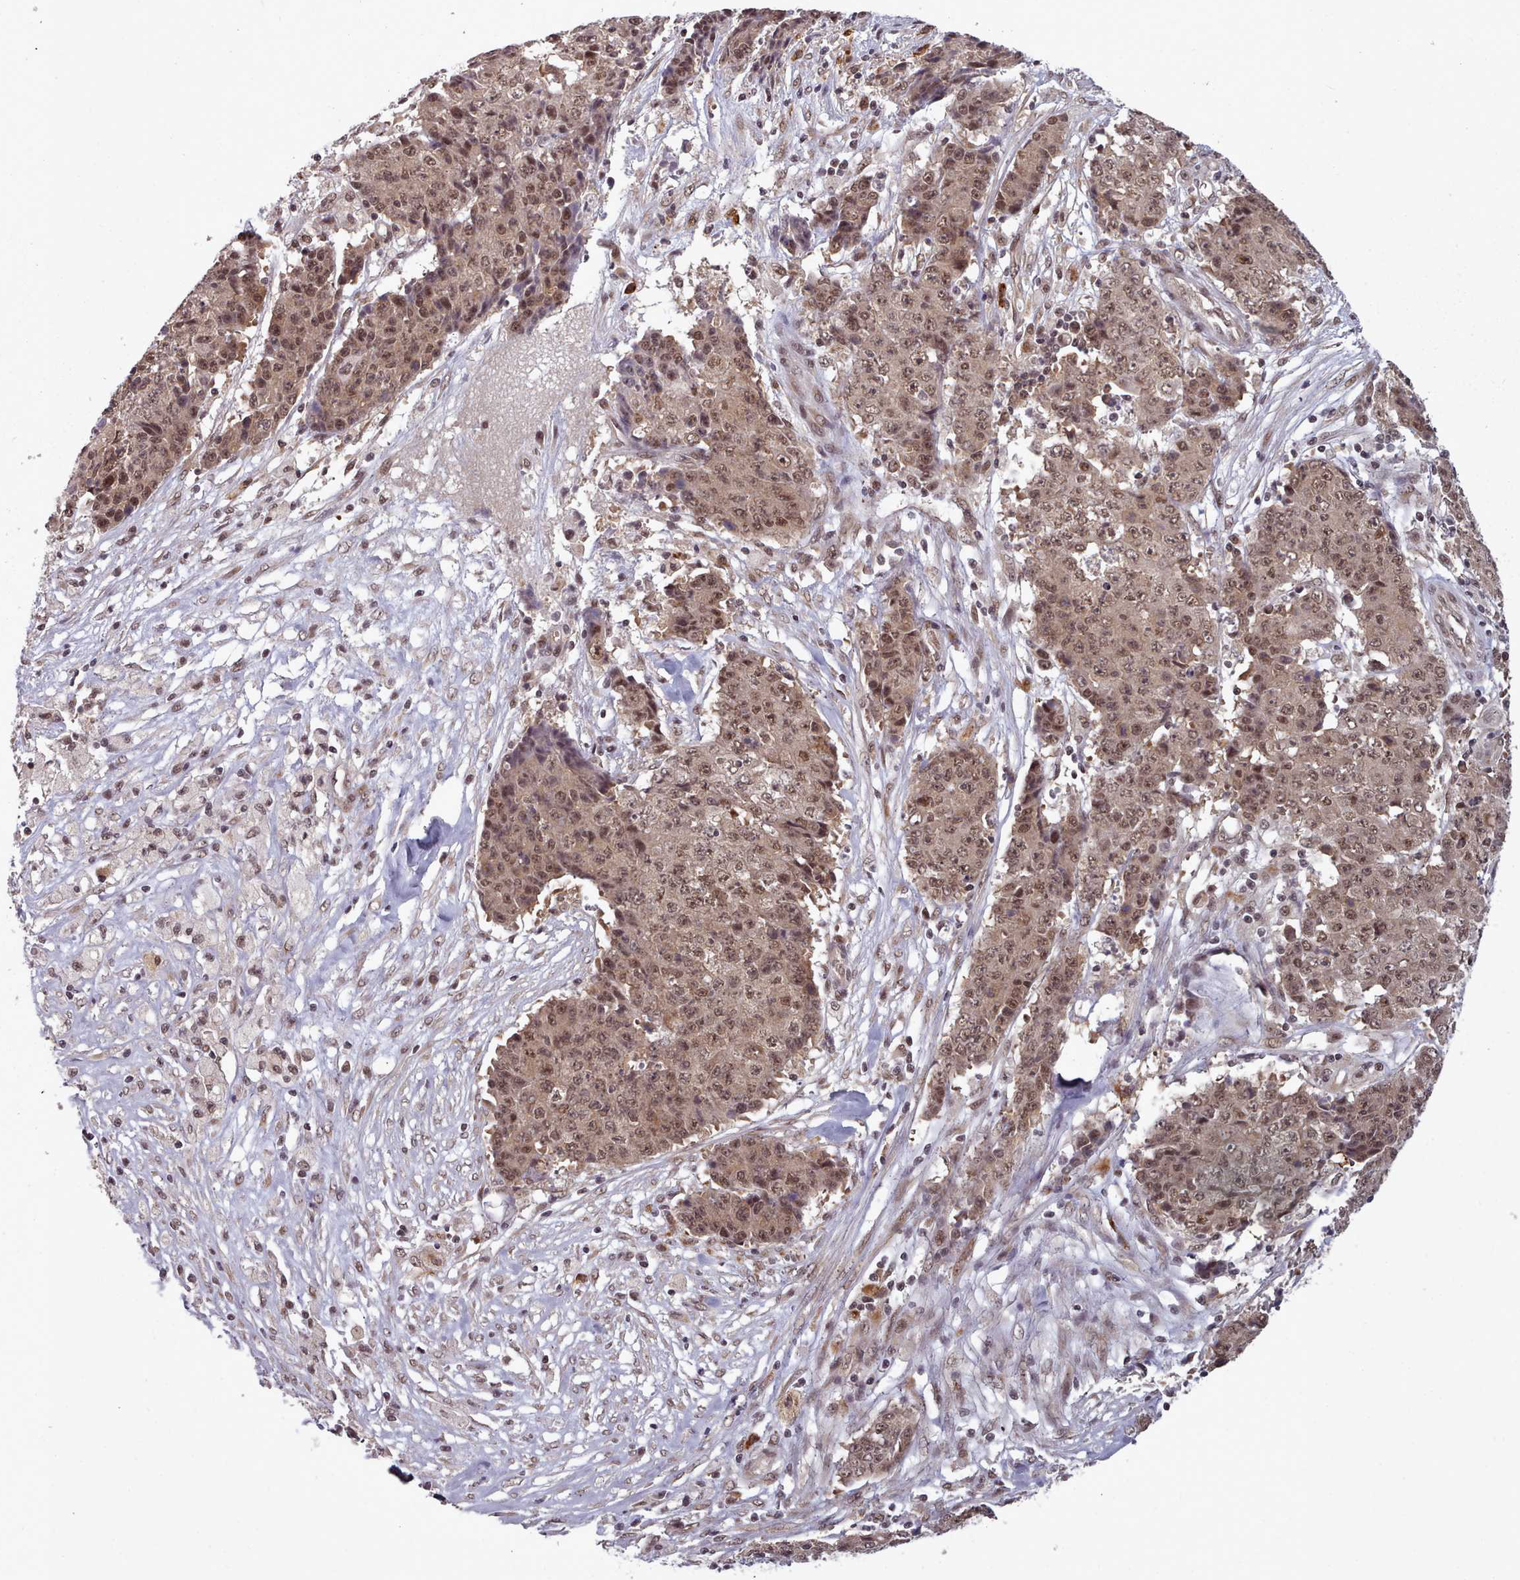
{"staining": {"intensity": "moderate", "quantity": ">75%", "location": "nuclear"}, "tissue": "ovarian cancer", "cell_type": "Tumor cells", "image_type": "cancer", "snomed": [{"axis": "morphology", "description": "Carcinoma, endometroid"}, {"axis": "topography", "description": "Ovary"}], "caption": "Protein staining of endometroid carcinoma (ovarian) tissue displays moderate nuclear staining in about >75% of tumor cells.", "gene": "DHX8", "patient": {"sex": "female", "age": 42}}